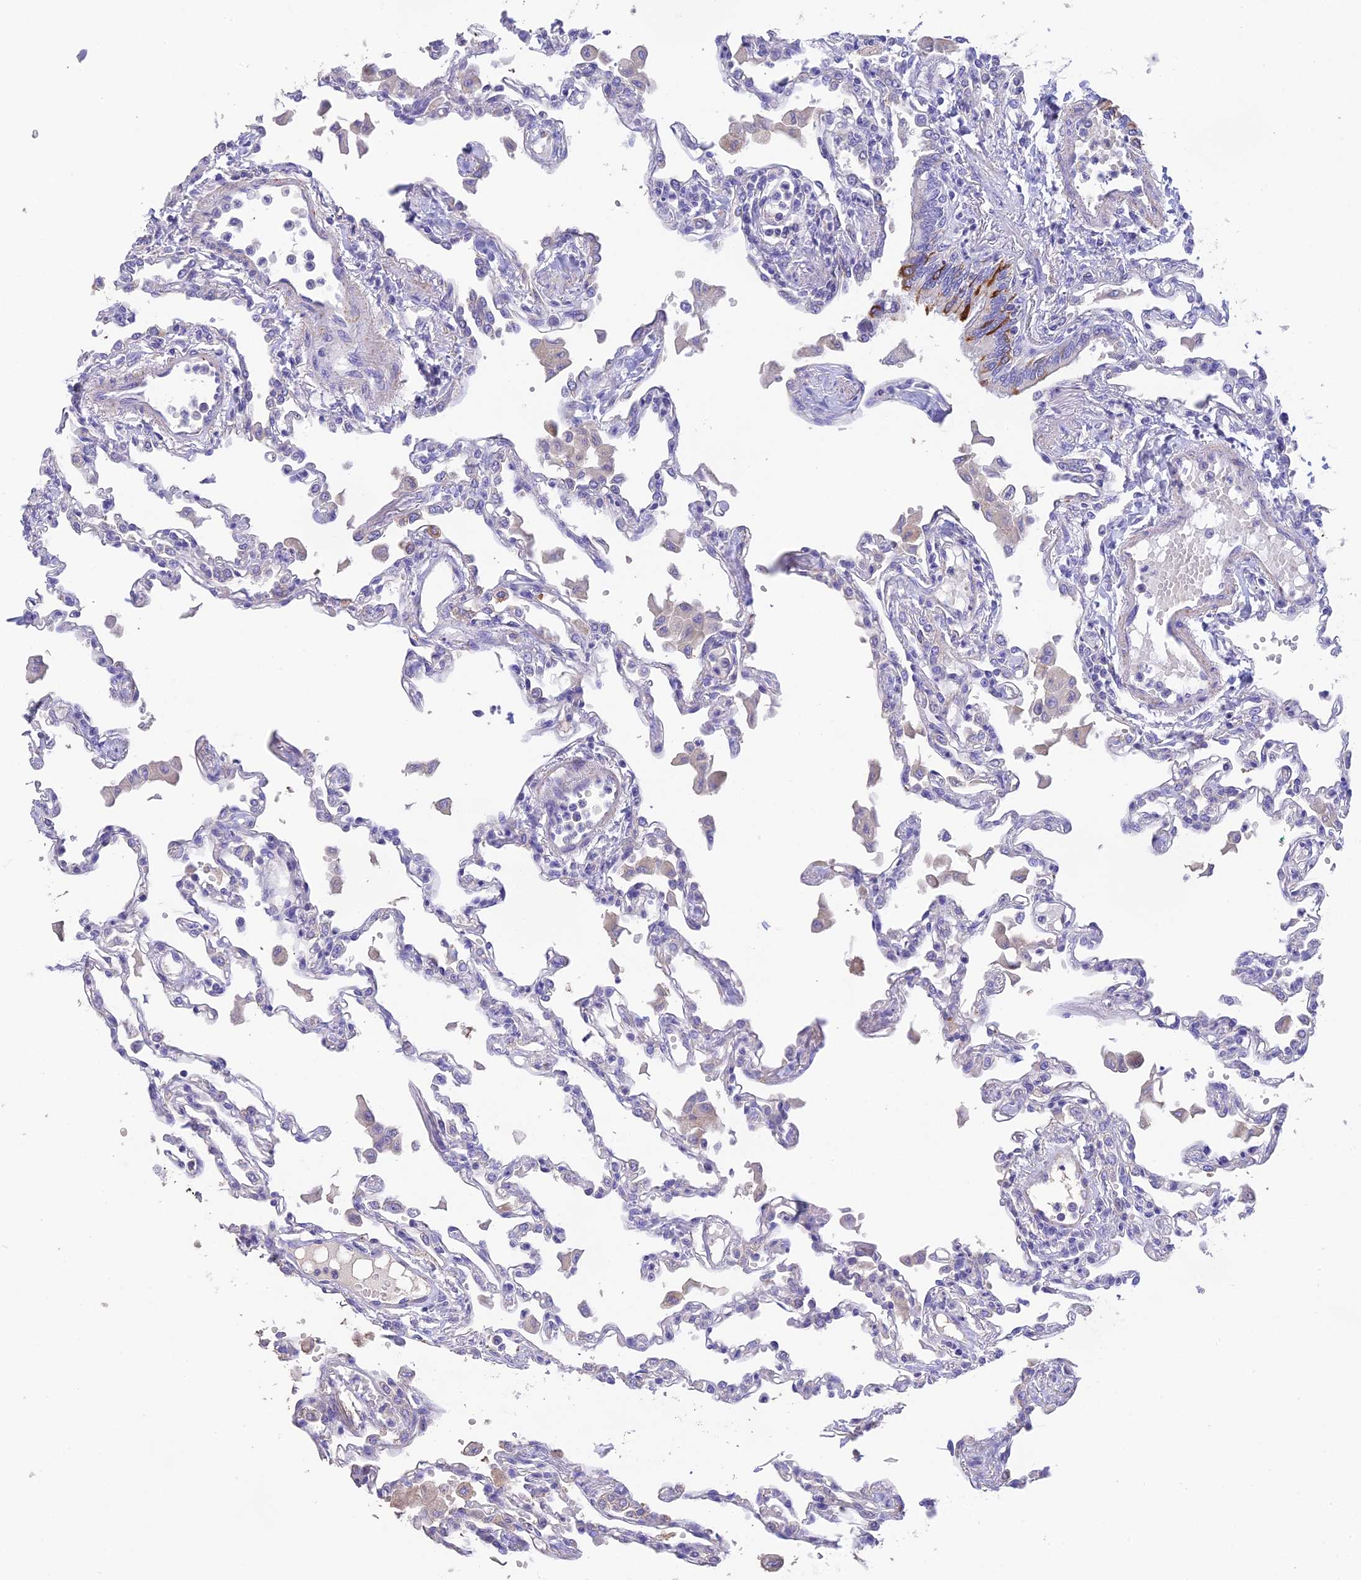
{"staining": {"intensity": "negative", "quantity": "none", "location": "none"}, "tissue": "lung", "cell_type": "Alveolar cells", "image_type": "normal", "snomed": [{"axis": "morphology", "description": "Normal tissue, NOS"}, {"axis": "topography", "description": "Bronchus"}, {"axis": "topography", "description": "Lung"}], "caption": "DAB immunohistochemical staining of unremarkable human lung exhibits no significant expression in alveolar cells. (DAB (3,3'-diaminobenzidine) immunohistochemistry, high magnification).", "gene": "HSD17B2", "patient": {"sex": "female", "age": 49}}